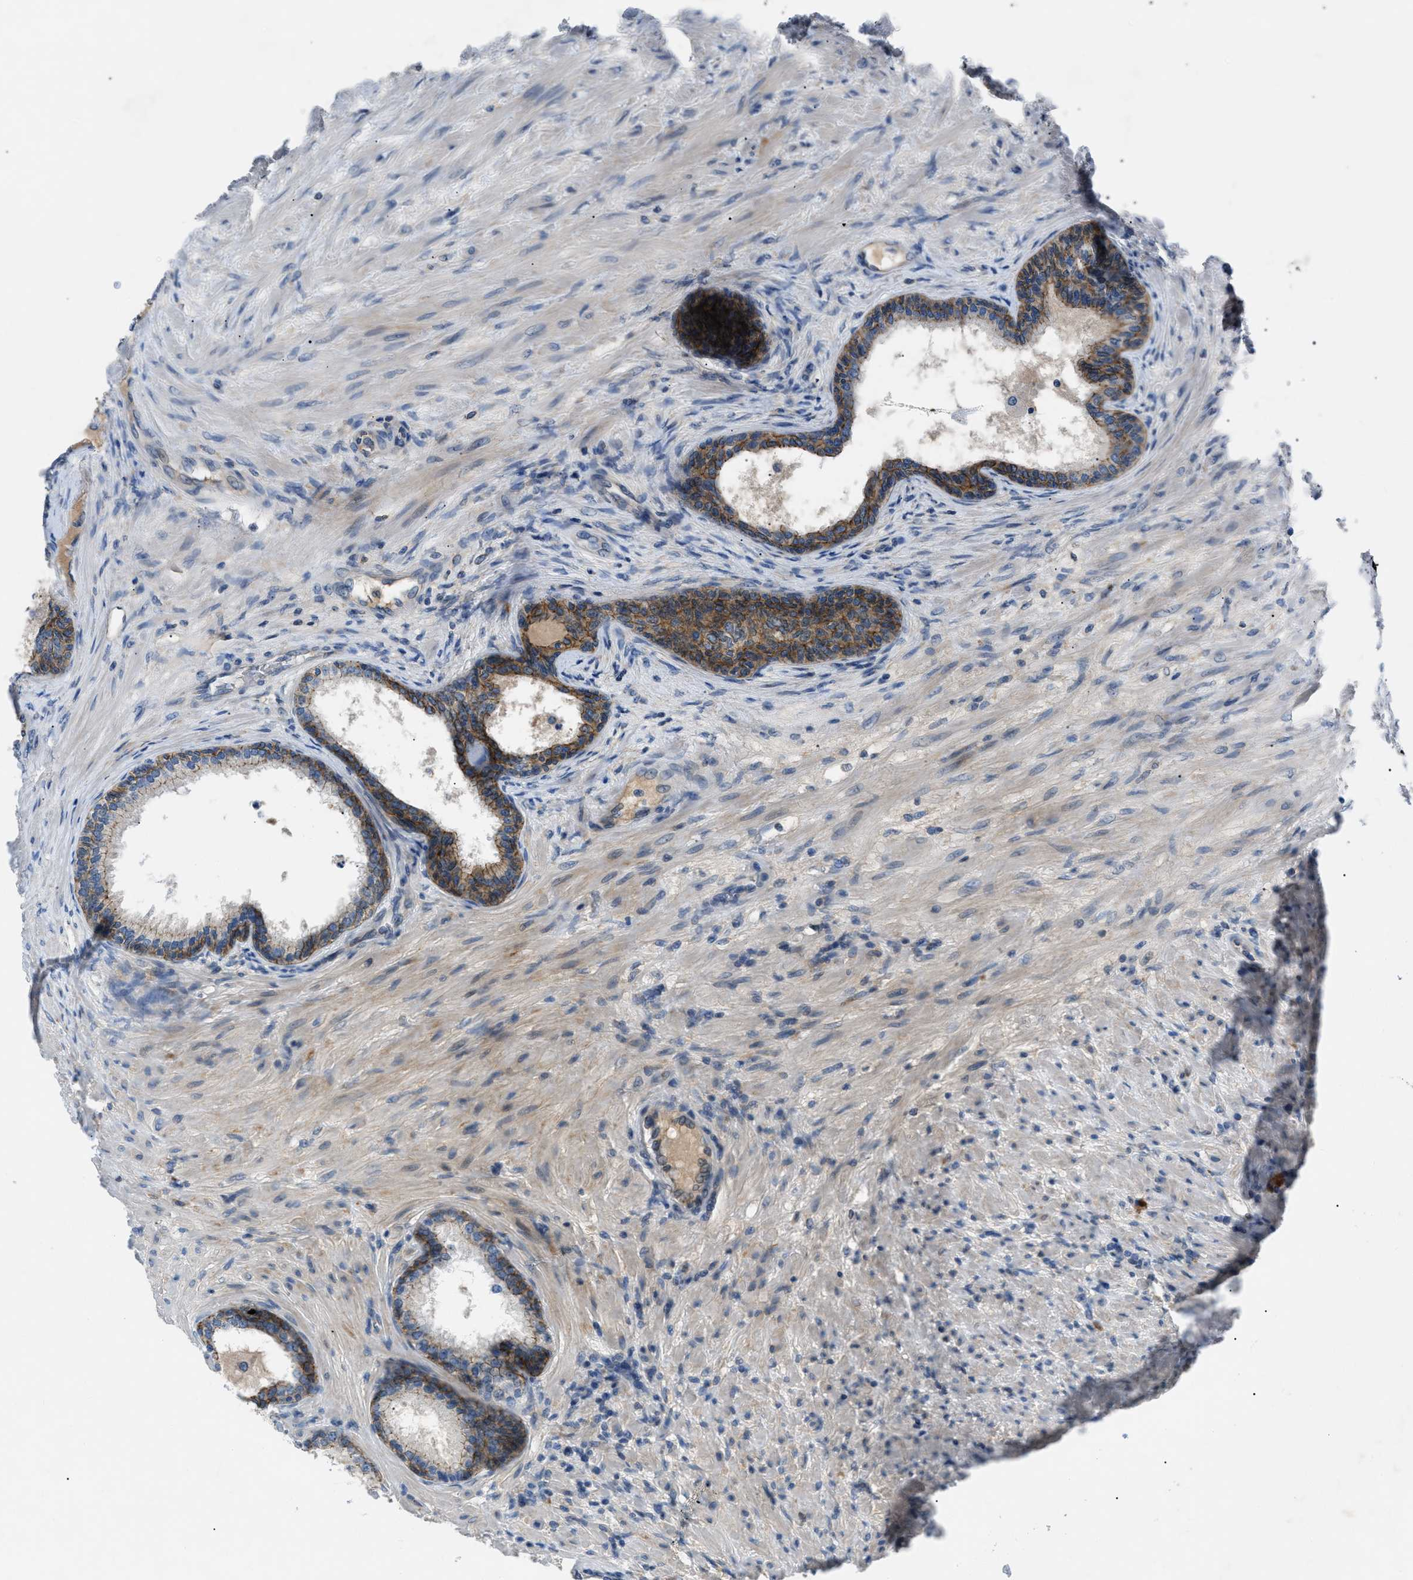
{"staining": {"intensity": "moderate", "quantity": "25%-75%", "location": "cytoplasmic/membranous"}, "tissue": "prostate", "cell_type": "Glandular cells", "image_type": "normal", "snomed": [{"axis": "morphology", "description": "Normal tissue, NOS"}, {"axis": "topography", "description": "Prostate"}], "caption": "Immunohistochemical staining of unremarkable prostate shows 25%-75% levels of moderate cytoplasmic/membranous protein expression in approximately 25%-75% of glandular cells. (IHC, brightfield microscopy, high magnification).", "gene": "ZDHHC24", "patient": {"sex": "male", "age": 76}}